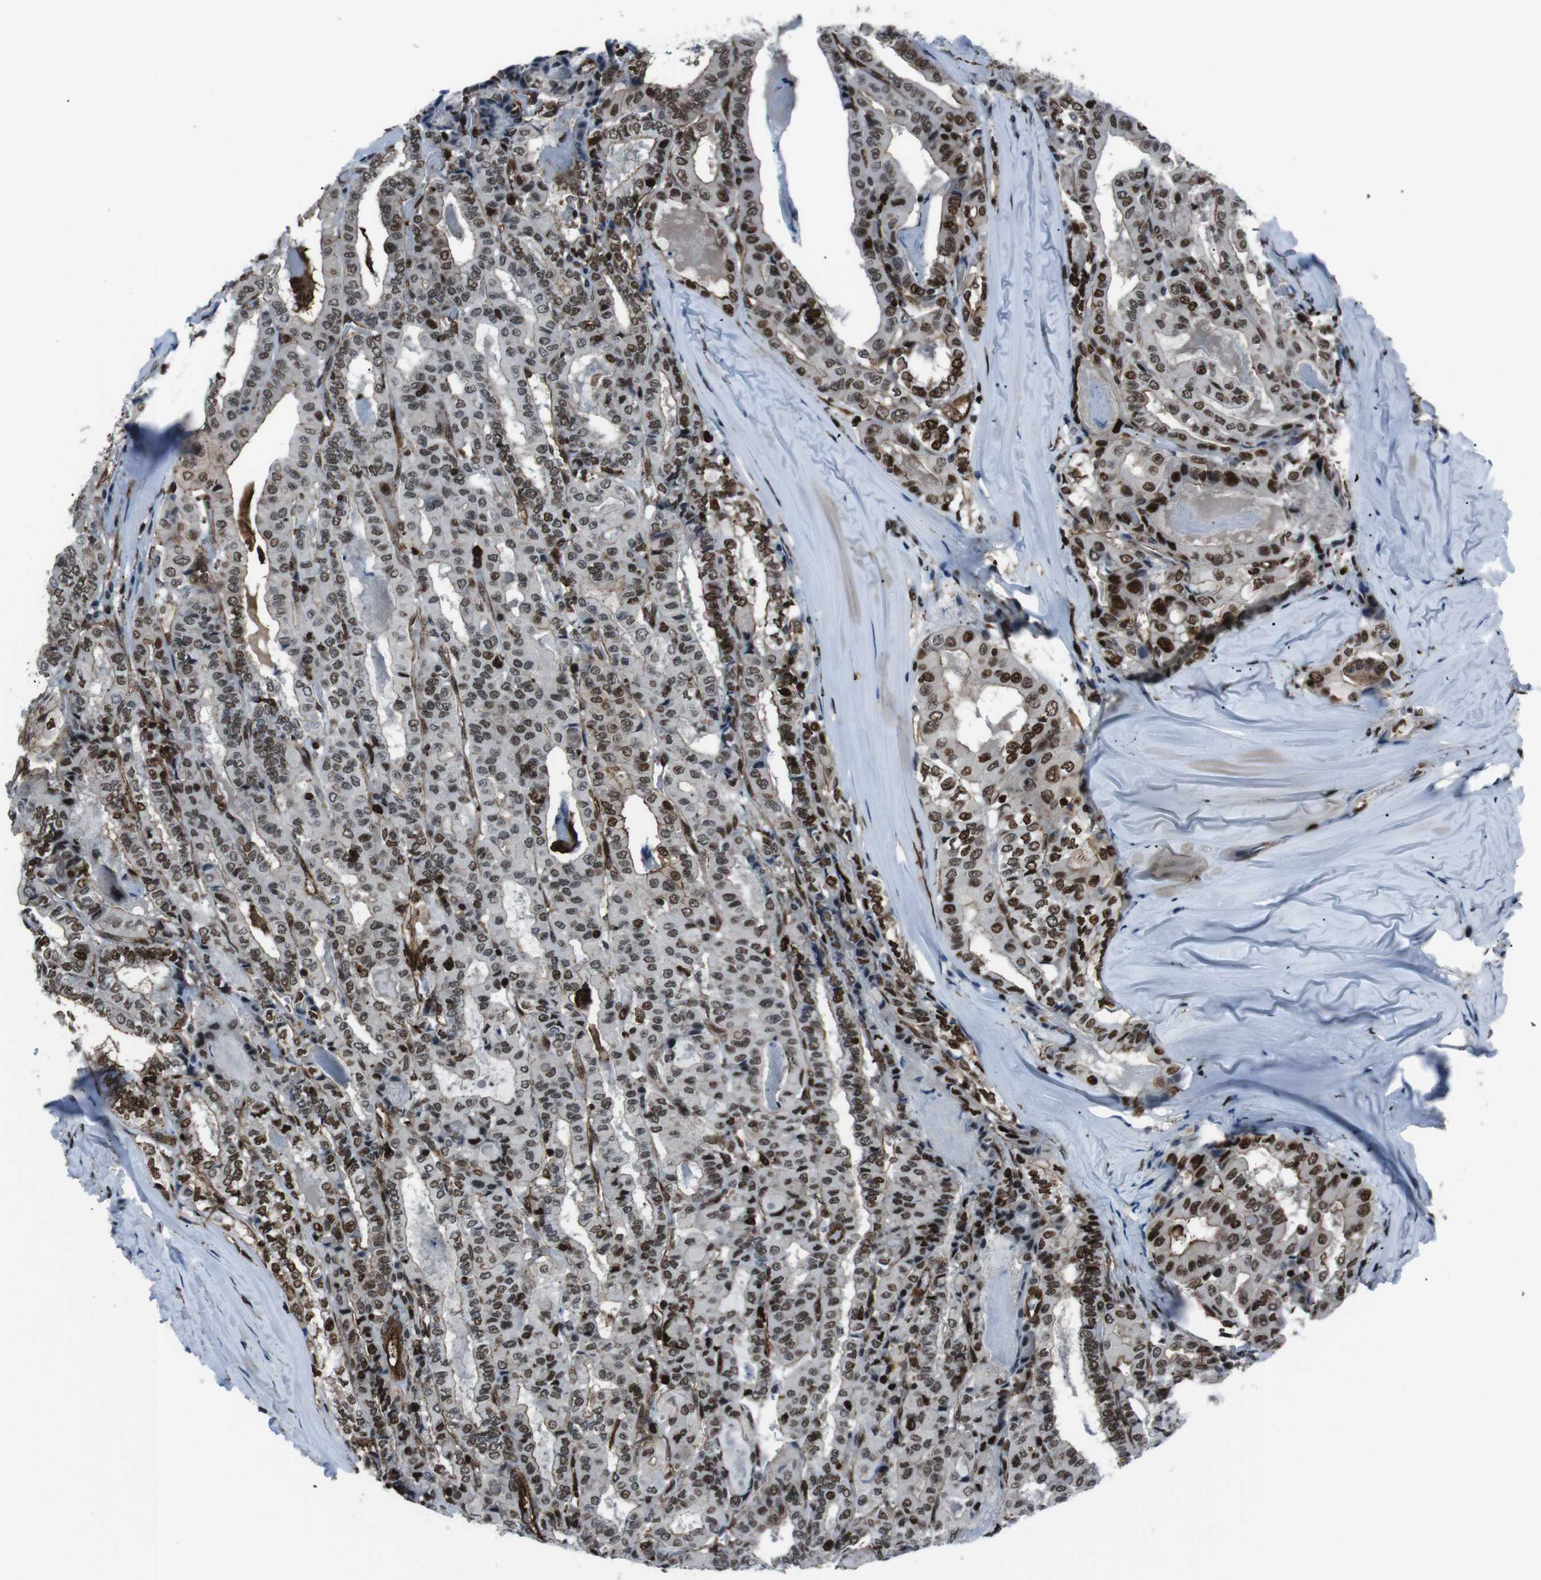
{"staining": {"intensity": "moderate", "quantity": ">75%", "location": "nuclear"}, "tissue": "thyroid cancer", "cell_type": "Tumor cells", "image_type": "cancer", "snomed": [{"axis": "morphology", "description": "Papillary adenocarcinoma, NOS"}, {"axis": "topography", "description": "Thyroid gland"}], "caption": "This micrograph displays thyroid cancer stained with IHC to label a protein in brown. The nuclear of tumor cells show moderate positivity for the protein. Nuclei are counter-stained blue.", "gene": "HNRNPU", "patient": {"sex": "female", "age": 42}}